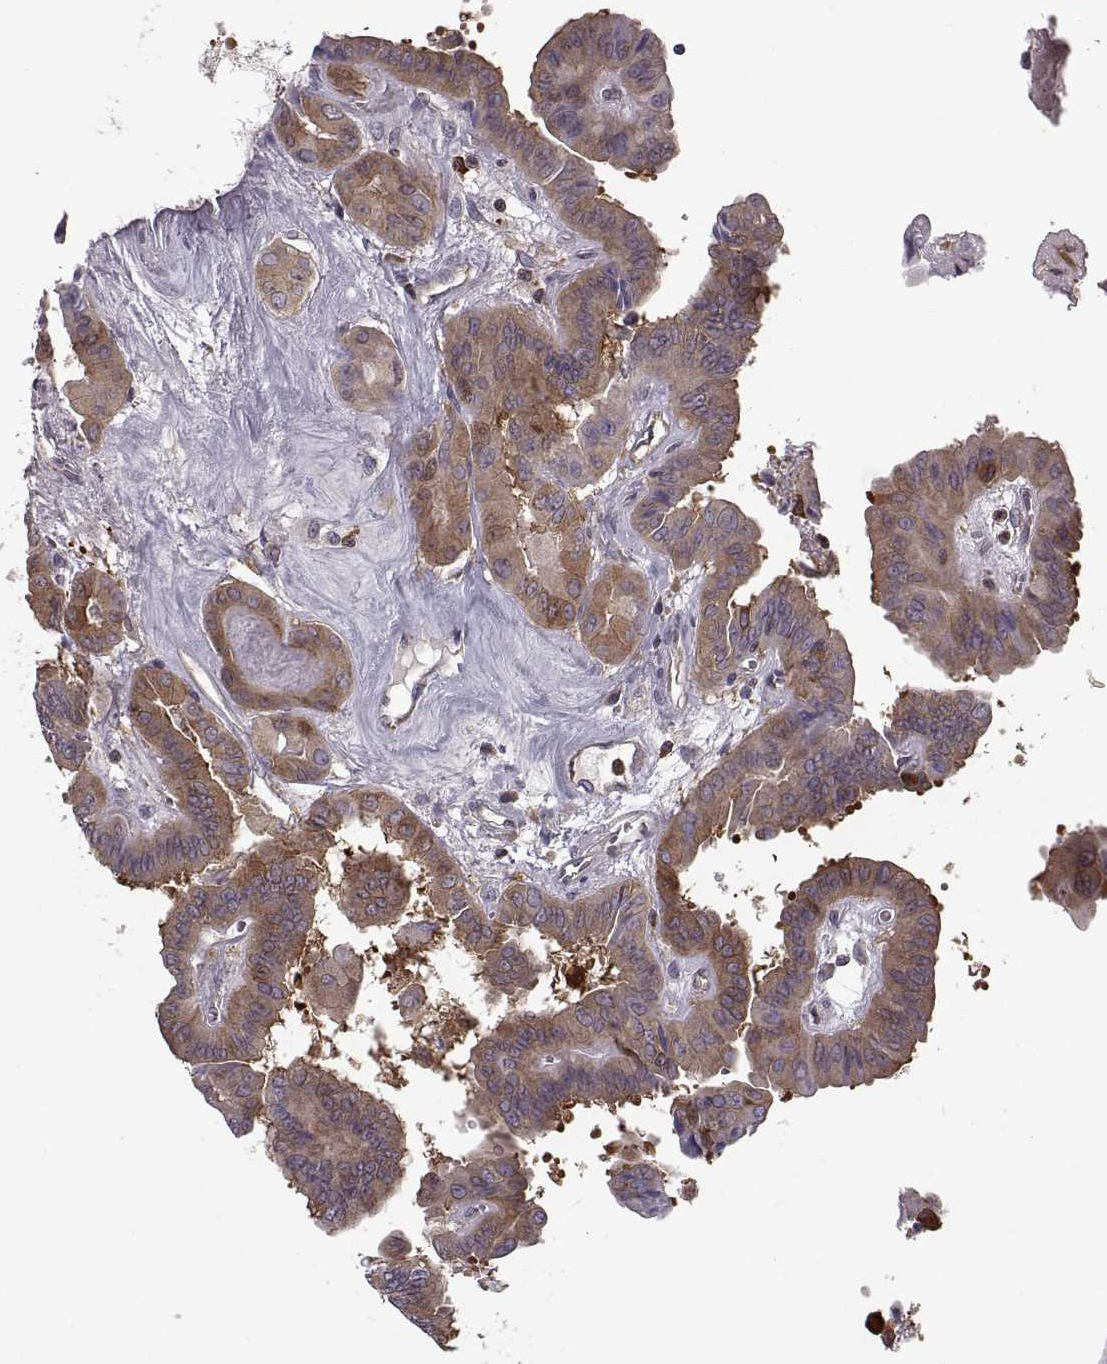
{"staining": {"intensity": "moderate", "quantity": ">75%", "location": "cytoplasmic/membranous"}, "tissue": "thyroid cancer", "cell_type": "Tumor cells", "image_type": "cancer", "snomed": [{"axis": "morphology", "description": "Papillary adenocarcinoma, NOS"}, {"axis": "topography", "description": "Thyroid gland"}], "caption": "This image exhibits papillary adenocarcinoma (thyroid) stained with IHC to label a protein in brown. The cytoplasmic/membranous of tumor cells show moderate positivity for the protein. Nuclei are counter-stained blue.", "gene": "RANBP1", "patient": {"sex": "female", "age": 37}}